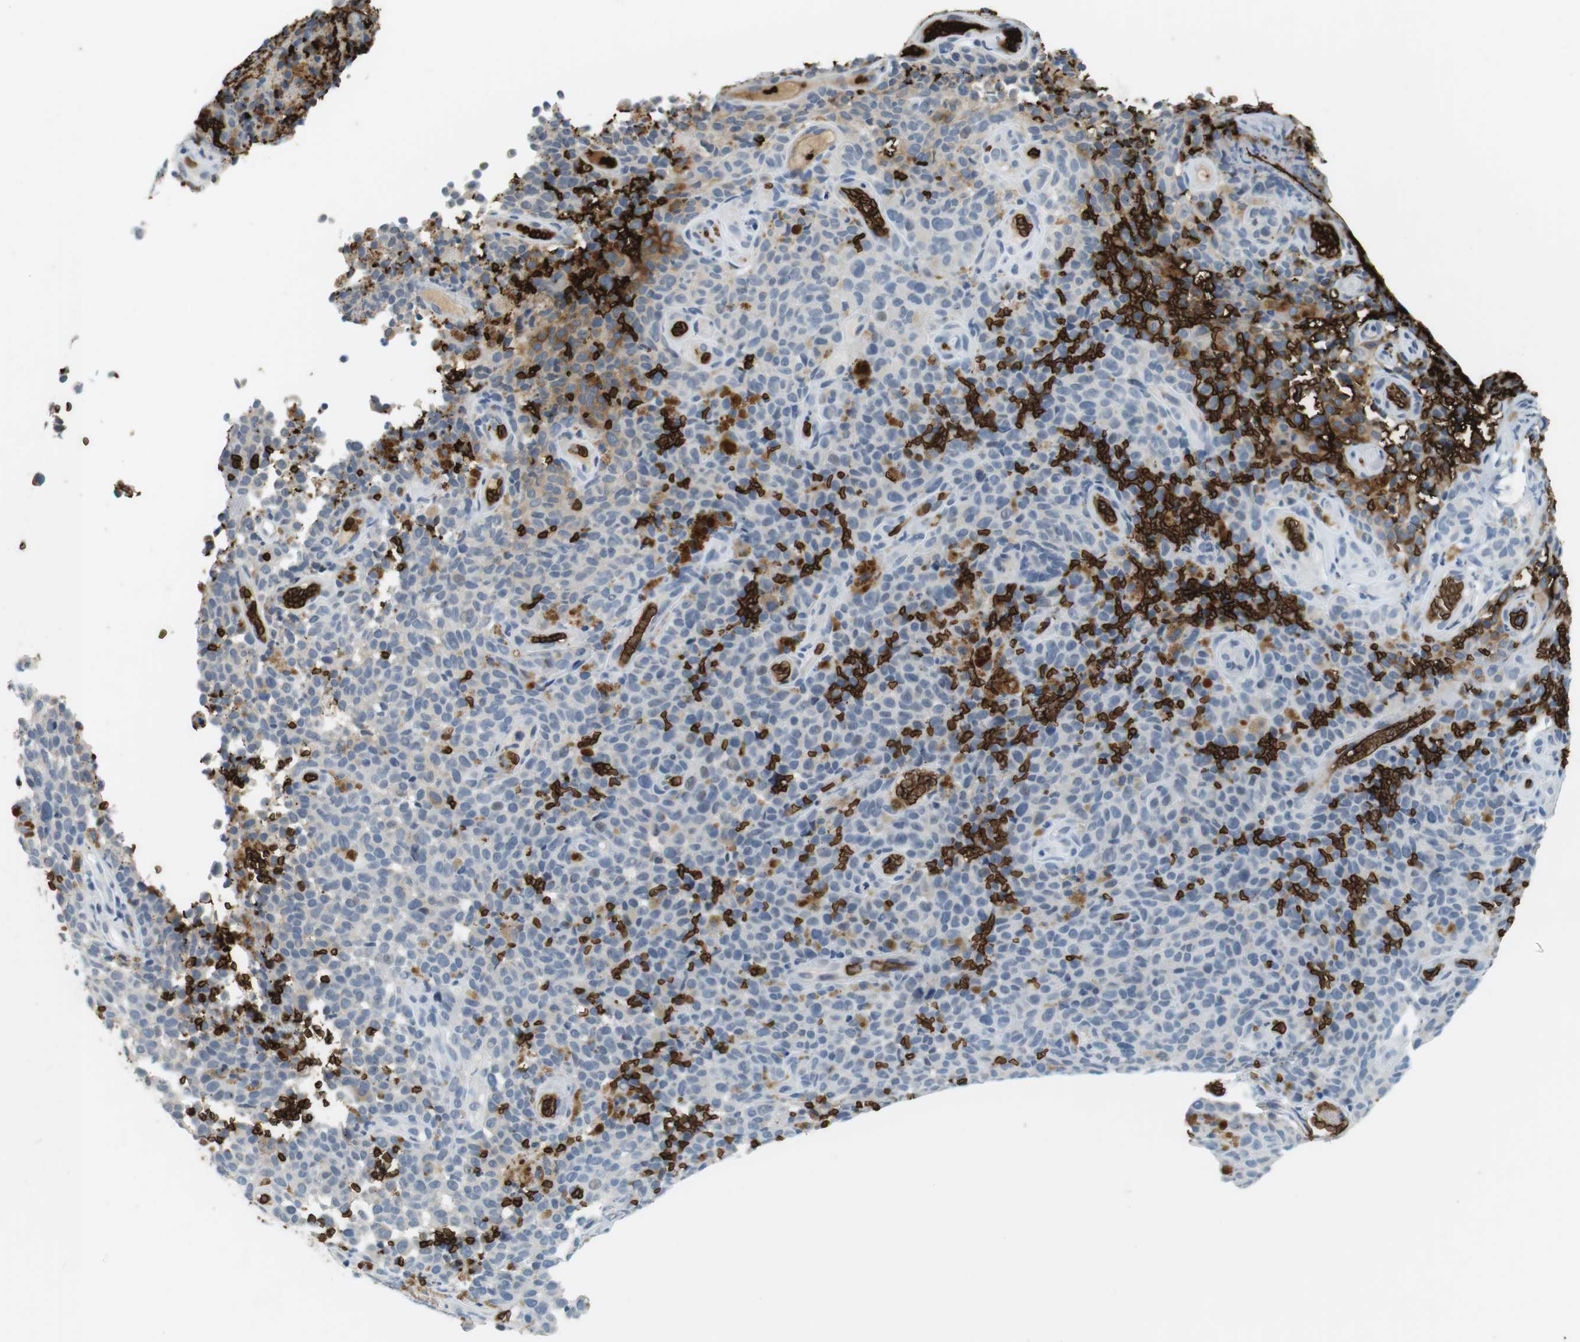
{"staining": {"intensity": "negative", "quantity": "none", "location": "none"}, "tissue": "melanoma", "cell_type": "Tumor cells", "image_type": "cancer", "snomed": [{"axis": "morphology", "description": "Malignant melanoma, NOS"}, {"axis": "topography", "description": "Skin"}], "caption": "Protein analysis of melanoma demonstrates no significant positivity in tumor cells. (Brightfield microscopy of DAB (3,3'-diaminobenzidine) immunohistochemistry at high magnification).", "gene": "SLC4A1", "patient": {"sex": "female", "age": 82}}